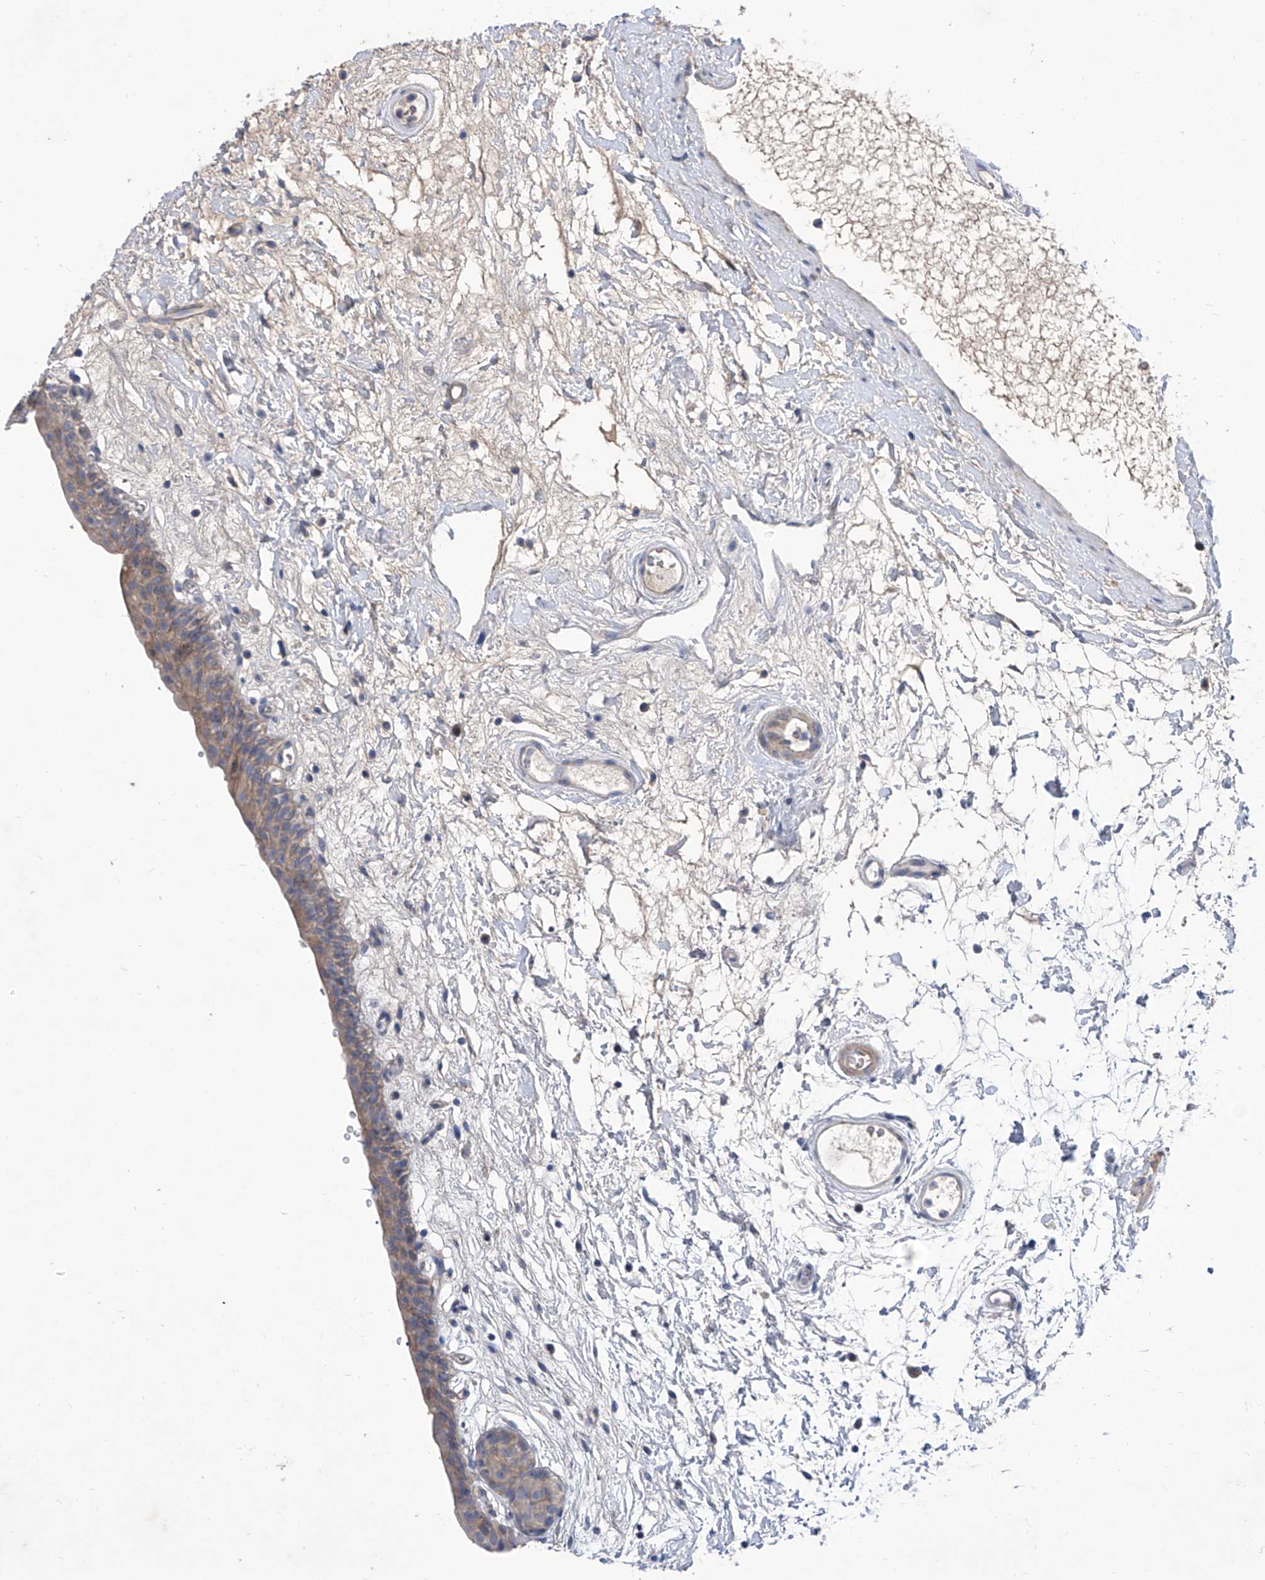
{"staining": {"intensity": "weak", "quantity": "25%-75%", "location": "cytoplasmic/membranous"}, "tissue": "urinary bladder", "cell_type": "Urothelial cells", "image_type": "normal", "snomed": [{"axis": "morphology", "description": "Normal tissue, NOS"}, {"axis": "topography", "description": "Urinary bladder"}], "caption": "An IHC photomicrograph of unremarkable tissue is shown. Protein staining in brown highlights weak cytoplasmic/membranous positivity in urinary bladder within urothelial cells.", "gene": "SRBD1", "patient": {"sex": "male", "age": 83}}